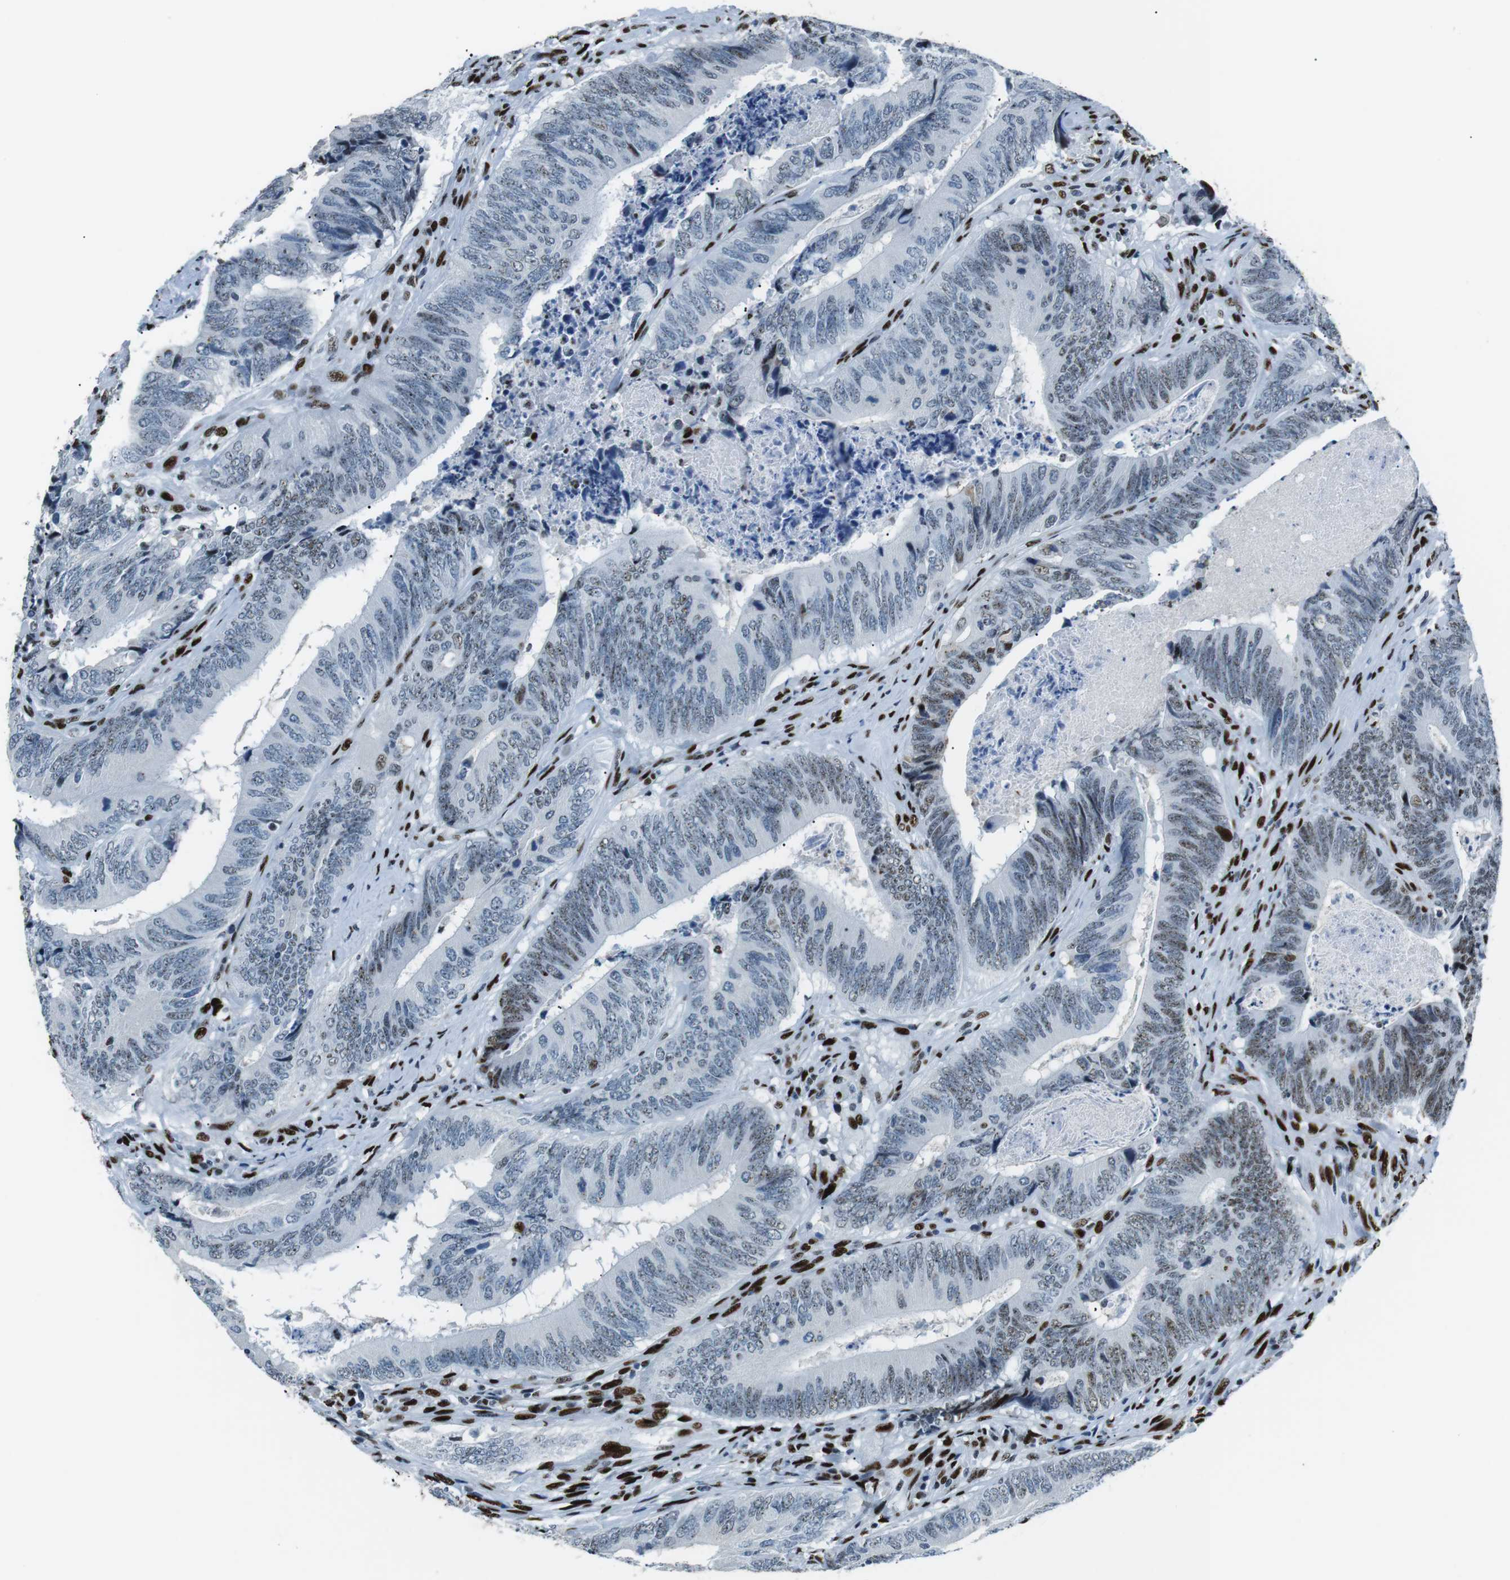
{"staining": {"intensity": "weak", "quantity": "25%-75%", "location": "nuclear"}, "tissue": "colorectal cancer", "cell_type": "Tumor cells", "image_type": "cancer", "snomed": [{"axis": "morphology", "description": "Normal tissue, NOS"}, {"axis": "morphology", "description": "Adenocarcinoma, NOS"}, {"axis": "topography", "description": "Colon"}], "caption": "Colorectal cancer tissue demonstrates weak nuclear expression in approximately 25%-75% of tumor cells, visualized by immunohistochemistry.", "gene": "PML", "patient": {"sex": "male", "age": 56}}